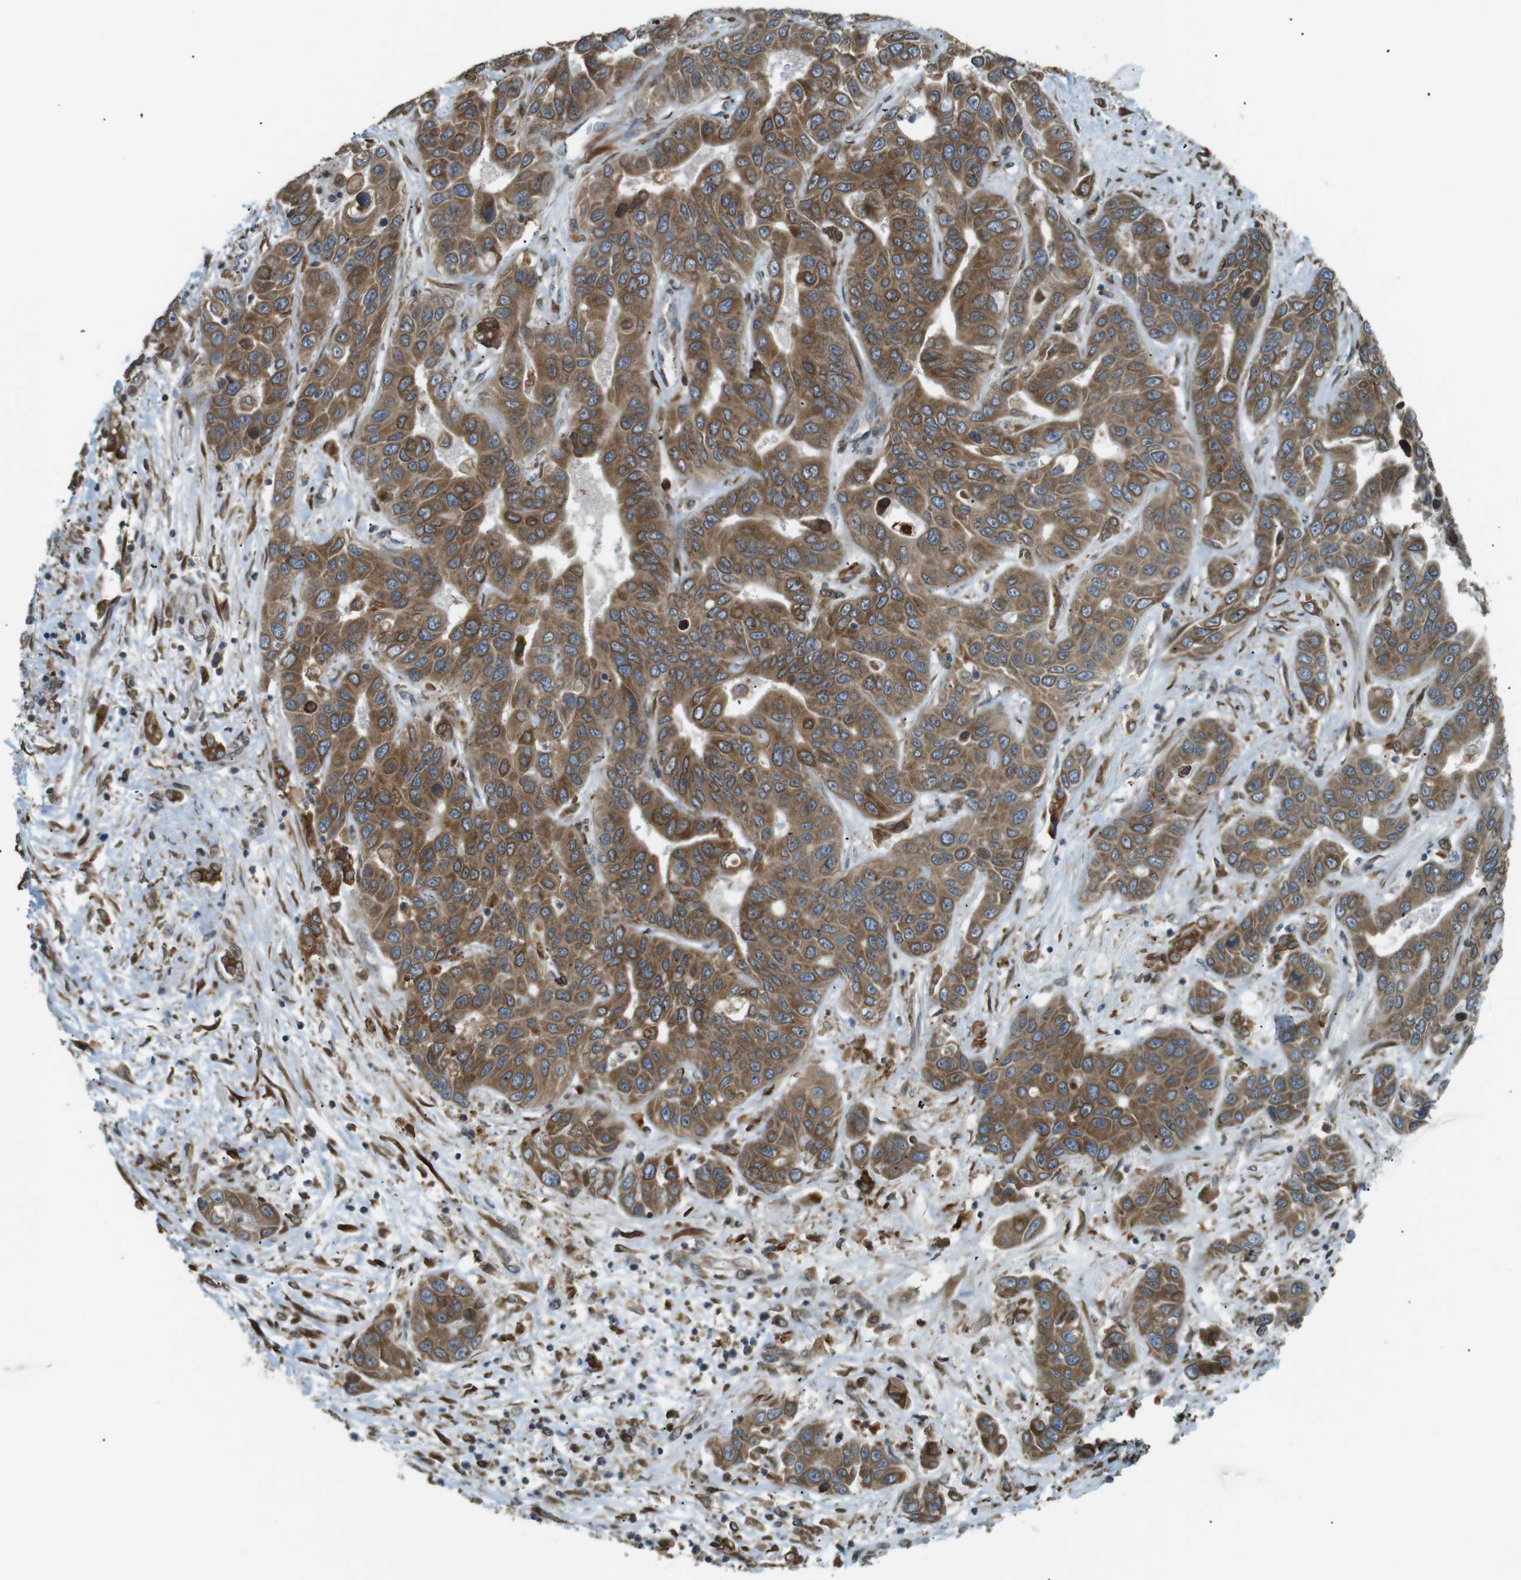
{"staining": {"intensity": "moderate", "quantity": ">75%", "location": "cytoplasmic/membranous"}, "tissue": "liver cancer", "cell_type": "Tumor cells", "image_type": "cancer", "snomed": [{"axis": "morphology", "description": "Cholangiocarcinoma"}, {"axis": "topography", "description": "Liver"}], "caption": "Immunohistochemical staining of liver cancer (cholangiocarcinoma) exhibits medium levels of moderate cytoplasmic/membranous protein staining in about >75% of tumor cells.", "gene": "TMED4", "patient": {"sex": "female", "age": 52}}